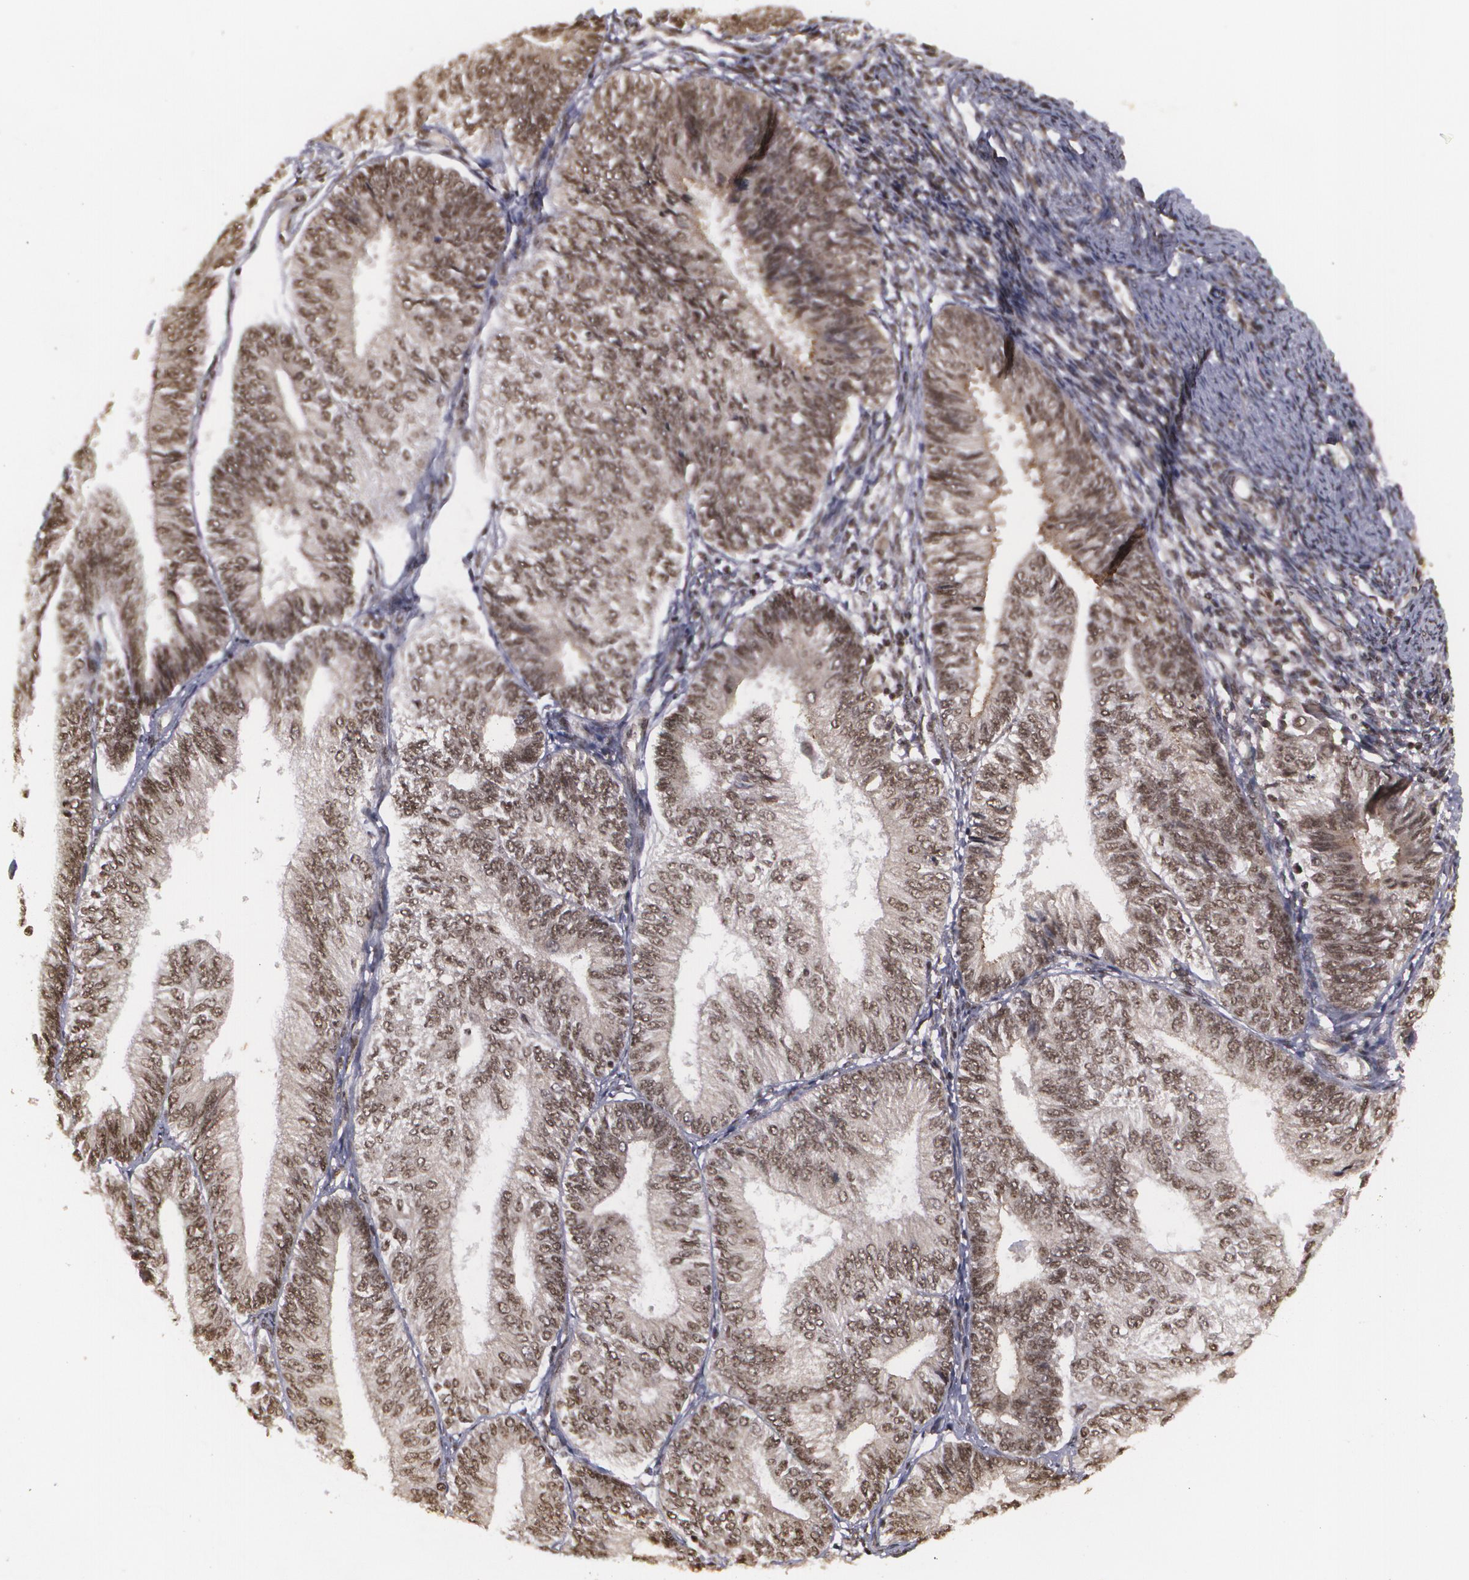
{"staining": {"intensity": "moderate", "quantity": ">75%", "location": "nuclear"}, "tissue": "endometrial cancer", "cell_type": "Tumor cells", "image_type": "cancer", "snomed": [{"axis": "morphology", "description": "Adenocarcinoma, NOS"}, {"axis": "topography", "description": "Endometrium"}], "caption": "Brown immunohistochemical staining in human endometrial cancer displays moderate nuclear expression in approximately >75% of tumor cells.", "gene": "RXRB", "patient": {"sex": "female", "age": 55}}